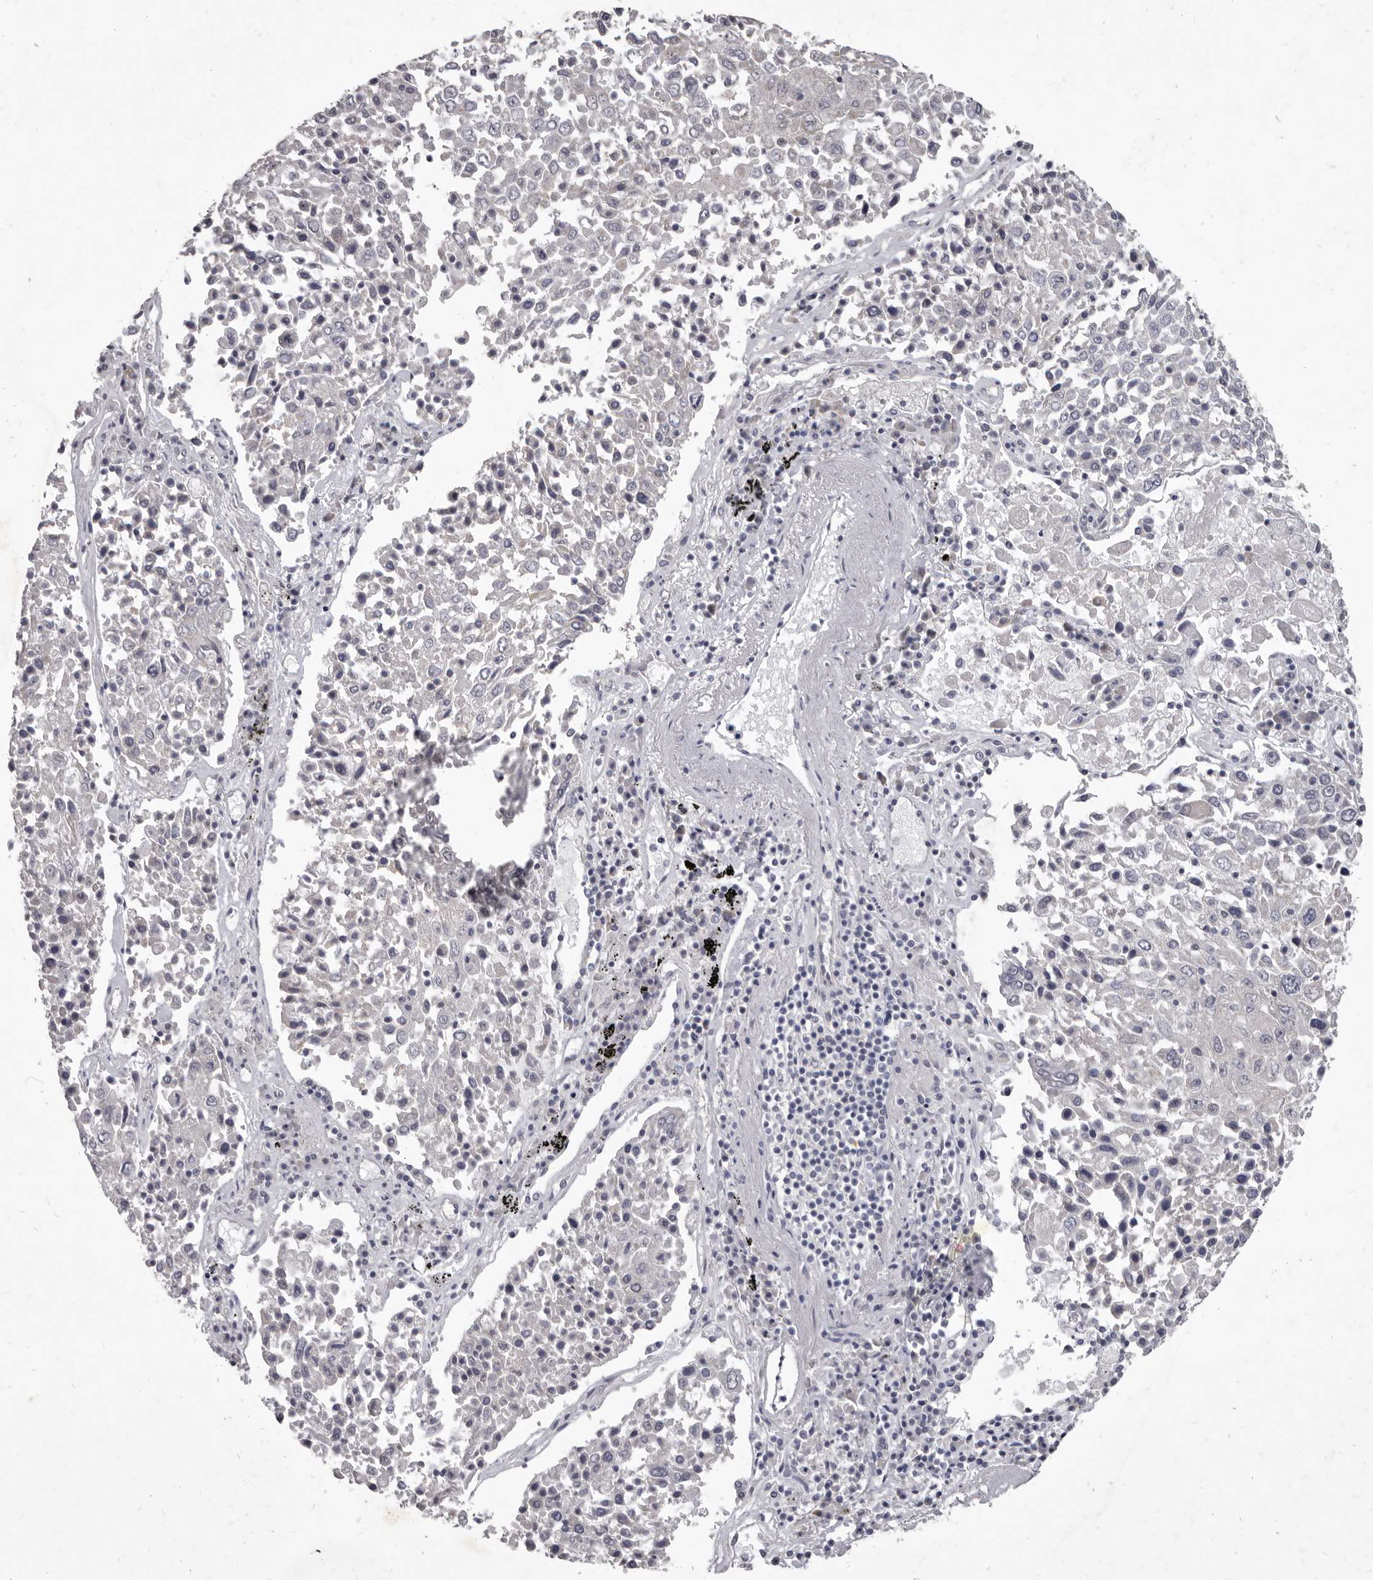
{"staining": {"intensity": "negative", "quantity": "none", "location": "none"}, "tissue": "lung cancer", "cell_type": "Tumor cells", "image_type": "cancer", "snomed": [{"axis": "morphology", "description": "Squamous cell carcinoma, NOS"}, {"axis": "topography", "description": "Lung"}], "caption": "Immunohistochemical staining of human squamous cell carcinoma (lung) reveals no significant expression in tumor cells. Brightfield microscopy of IHC stained with DAB (3,3'-diaminobenzidine) (brown) and hematoxylin (blue), captured at high magnification.", "gene": "GSK3B", "patient": {"sex": "male", "age": 65}}